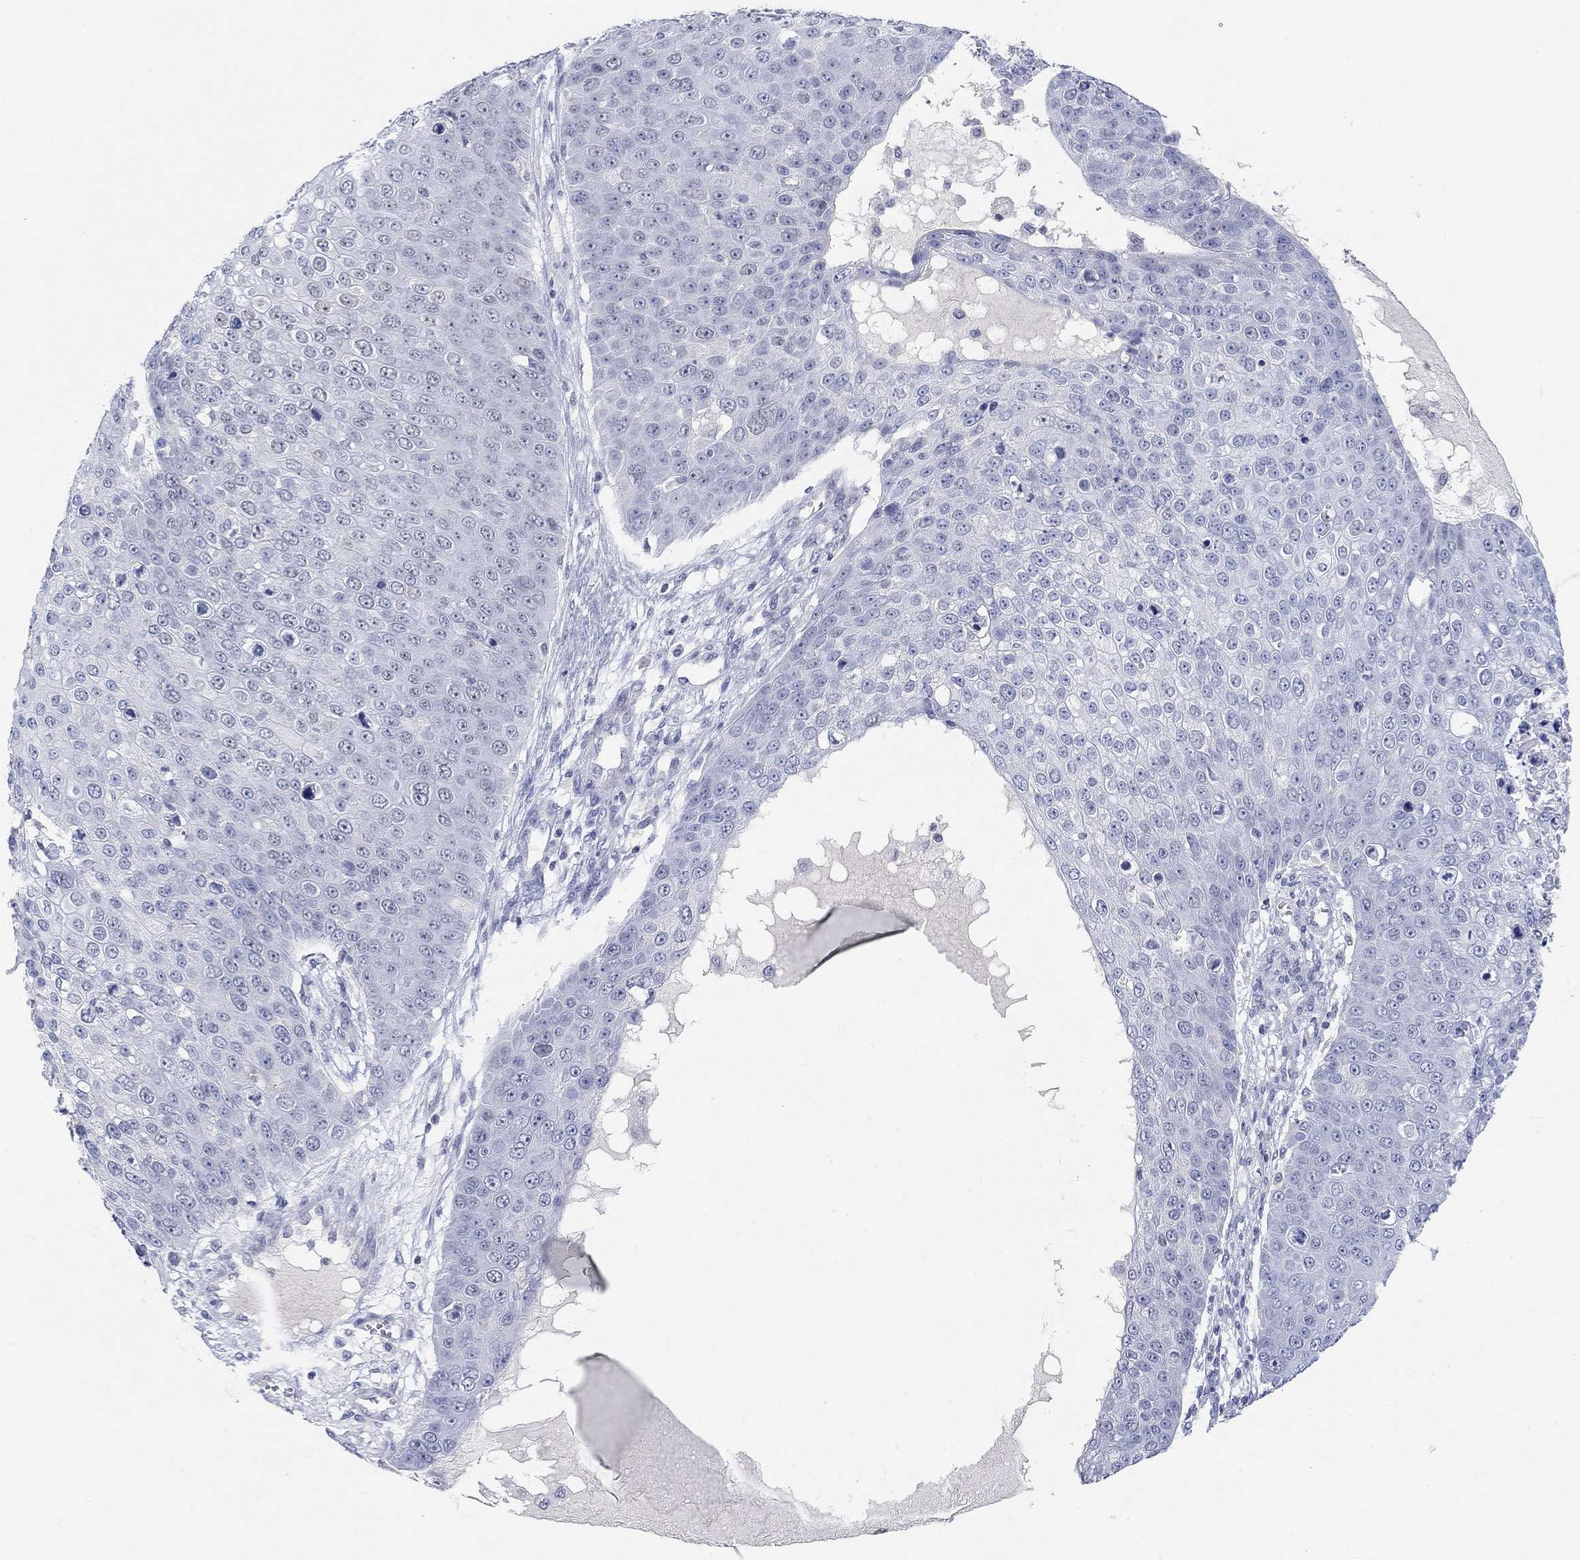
{"staining": {"intensity": "negative", "quantity": "none", "location": "none"}, "tissue": "skin cancer", "cell_type": "Tumor cells", "image_type": "cancer", "snomed": [{"axis": "morphology", "description": "Squamous cell carcinoma, NOS"}, {"axis": "topography", "description": "Skin"}], "caption": "Immunohistochemistry (IHC) micrograph of squamous cell carcinoma (skin) stained for a protein (brown), which reveals no expression in tumor cells. (DAB (3,3'-diaminobenzidine) immunohistochemistry (IHC), high magnification).", "gene": "ATP6V1E2", "patient": {"sex": "male", "age": 71}}